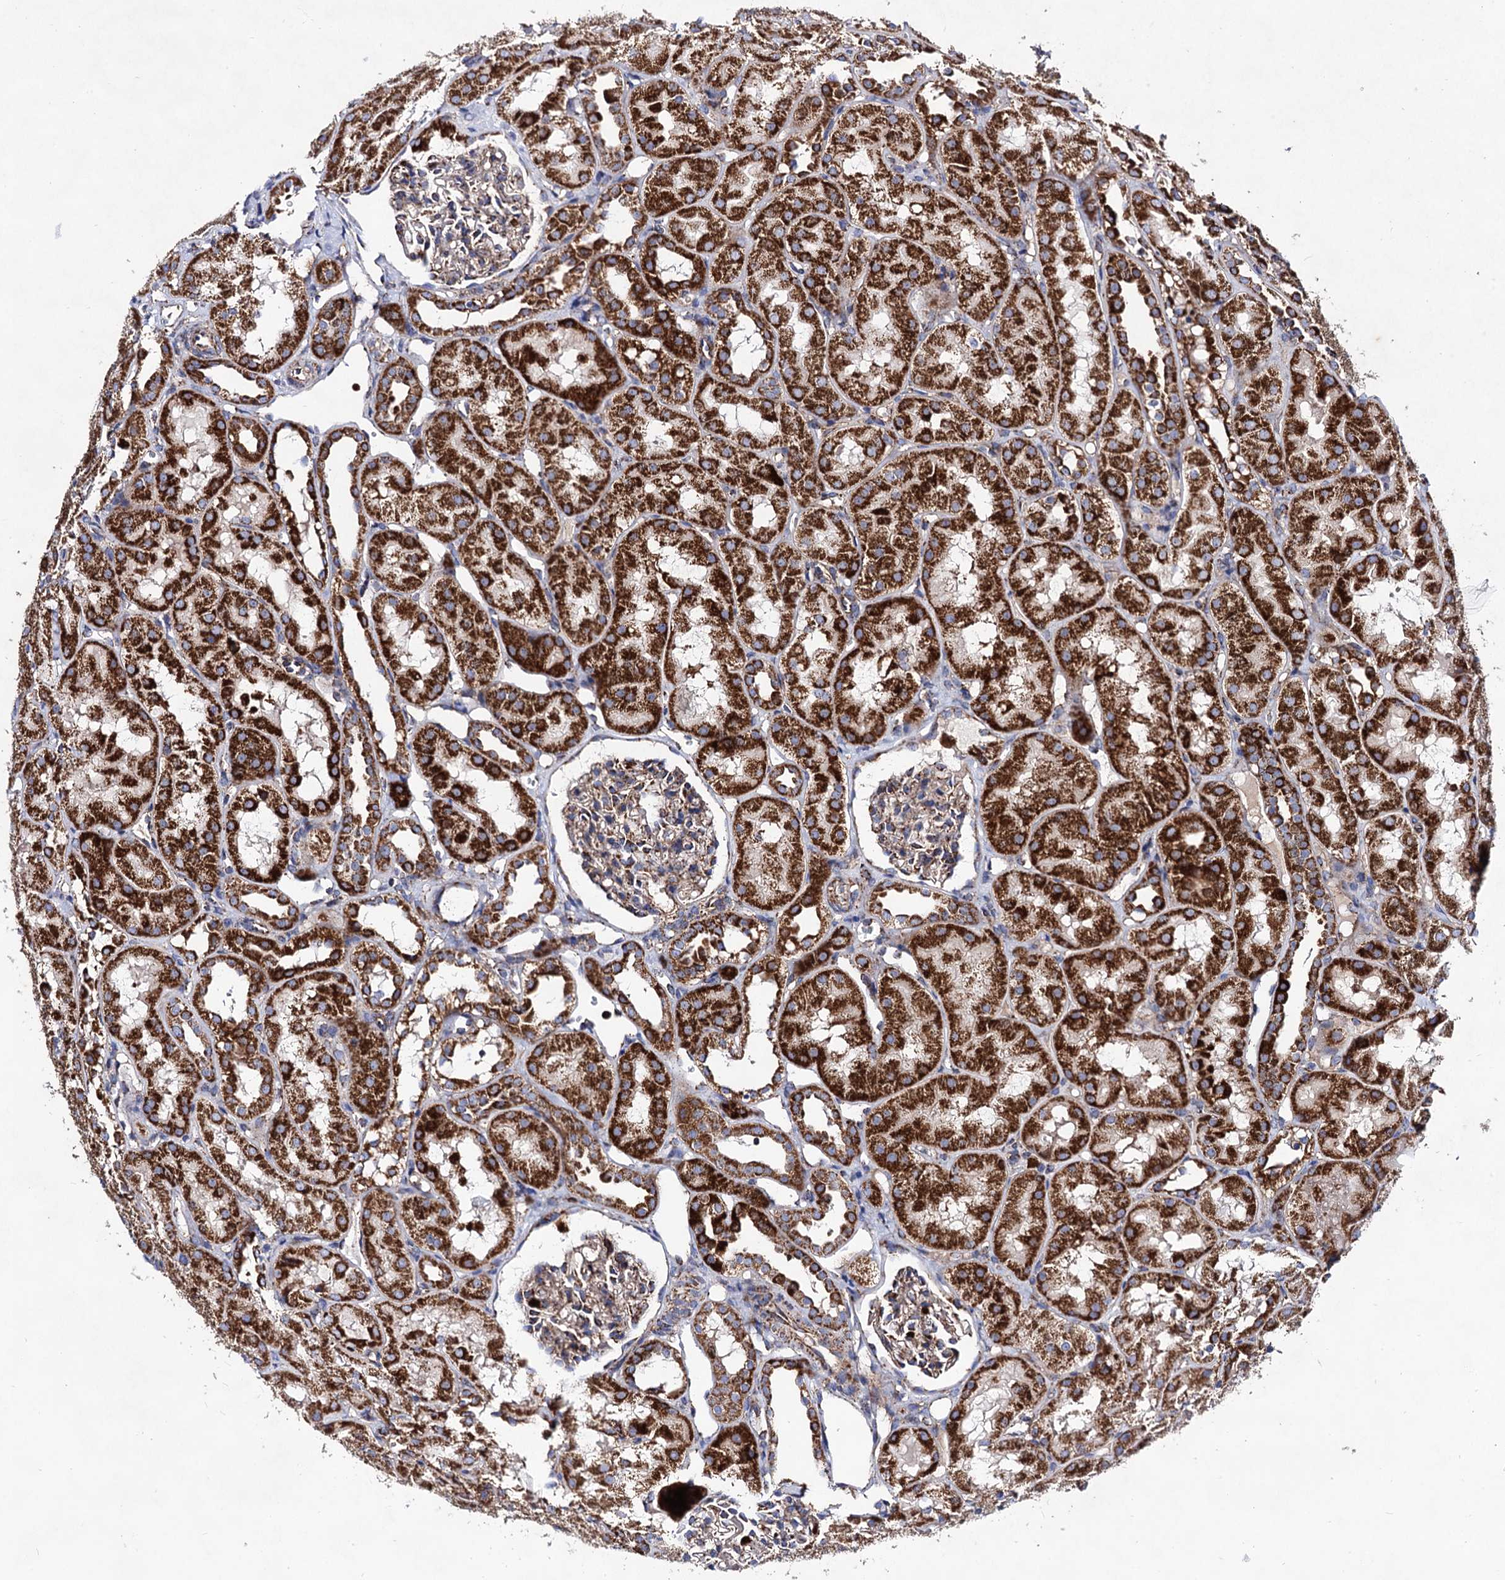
{"staining": {"intensity": "moderate", "quantity": "<25%", "location": "cytoplasmic/membranous"}, "tissue": "kidney", "cell_type": "Cells in glomeruli", "image_type": "normal", "snomed": [{"axis": "morphology", "description": "Normal tissue, NOS"}, {"axis": "topography", "description": "Kidney"}, {"axis": "topography", "description": "Urinary bladder"}], "caption": "Cells in glomeruli exhibit low levels of moderate cytoplasmic/membranous positivity in about <25% of cells in unremarkable kidney.", "gene": "ACAD9", "patient": {"sex": "male", "age": 16}}